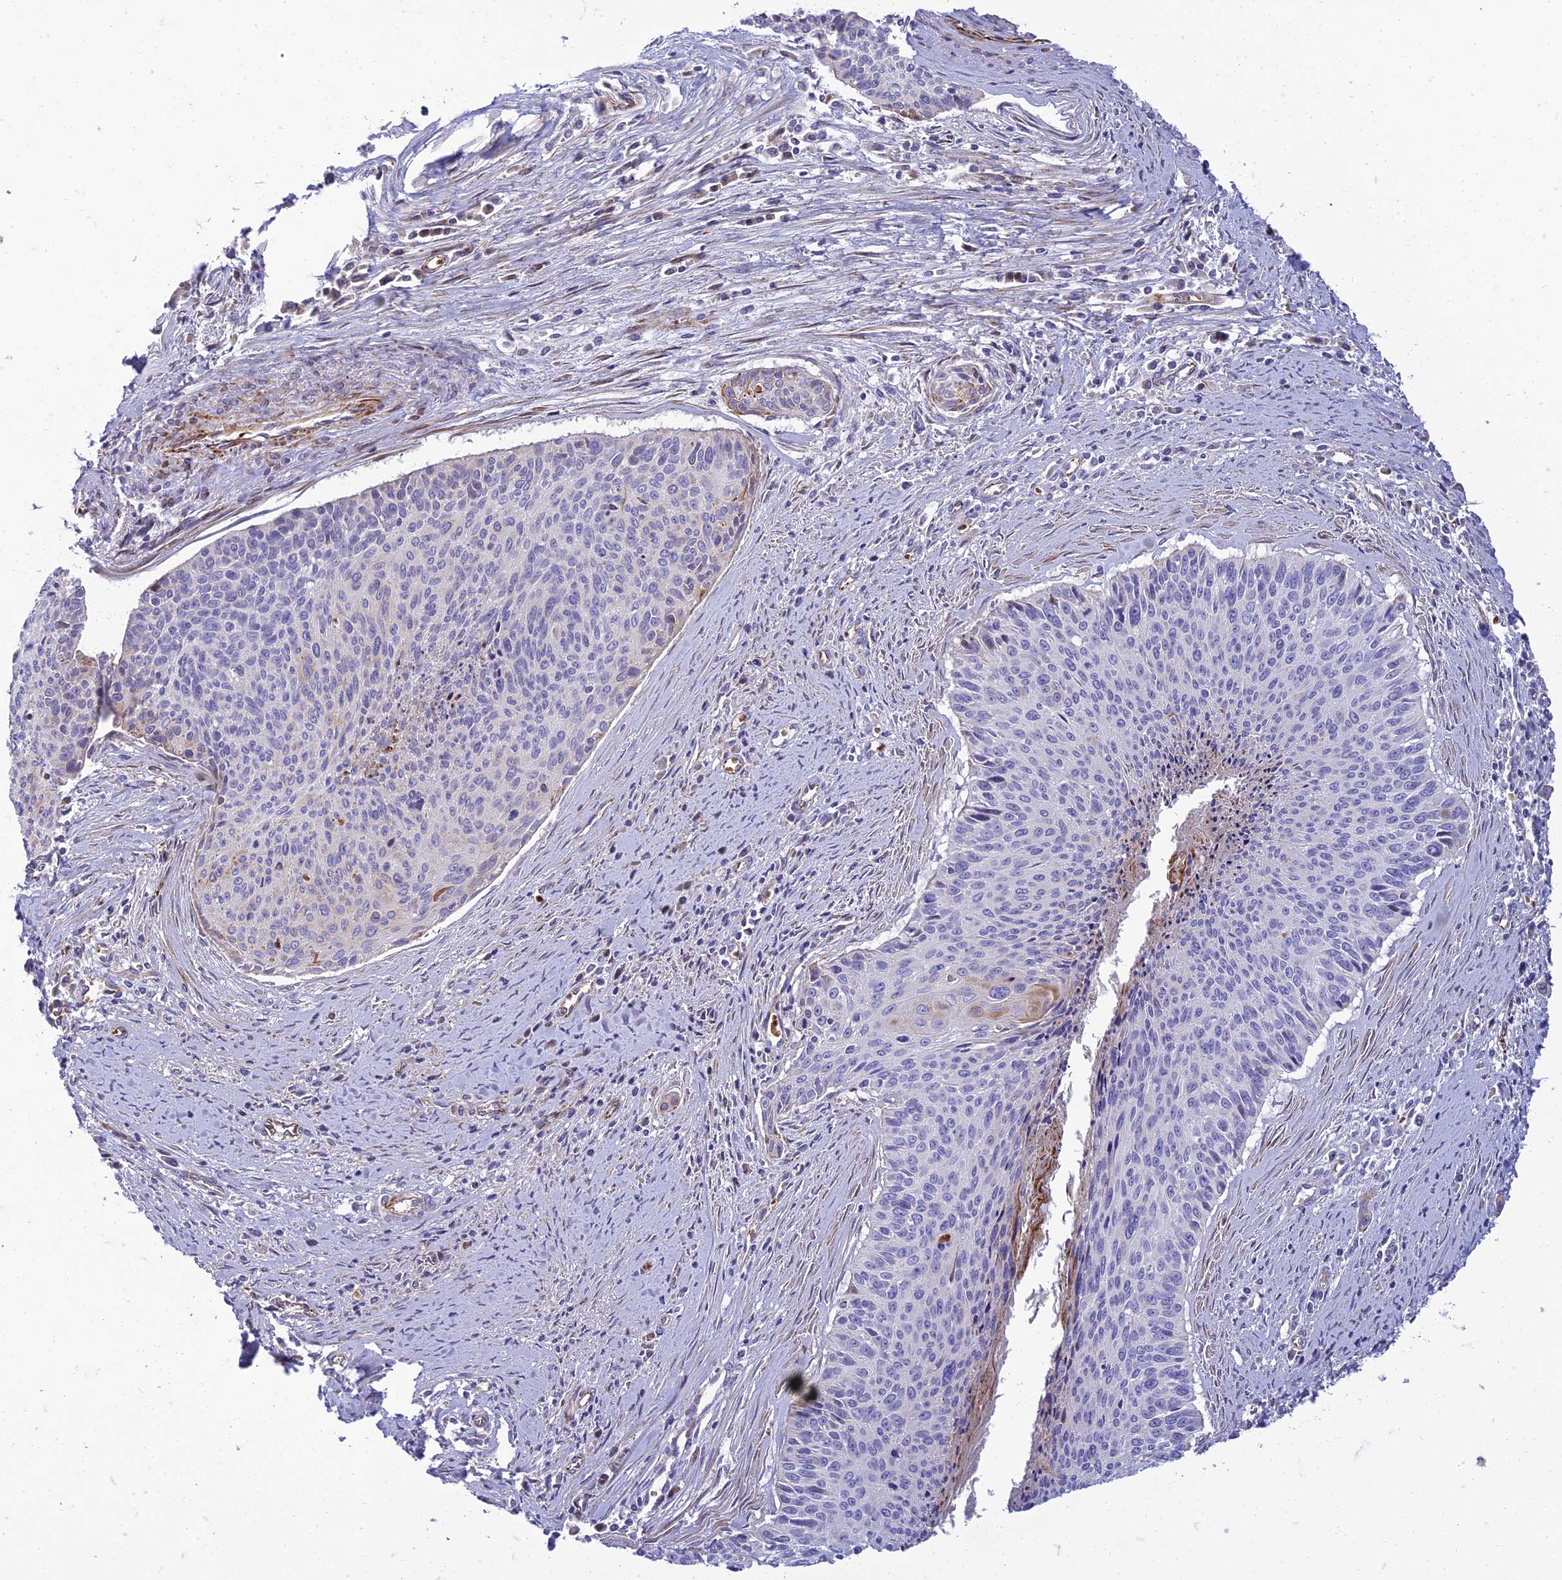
{"staining": {"intensity": "negative", "quantity": "none", "location": "none"}, "tissue": "cervical cancer", "cell_type": "Tumor cells", "image_type": "cancer", "snomed": [{"axis": "morphology", "description": "Squamous cell carcinoma, NOS"}, {"axis": "topography", "description": "Cervix"}], "caption": "An immunohistochemistry histopathology image of cervical cancer (squamous cell carcinoma) is shown. There is no staining in tumor cells of cervical cancer (squamous cell carcinoma).", "gene": "SEL1L3", "patient": {"sex": "female", "age": 55}}